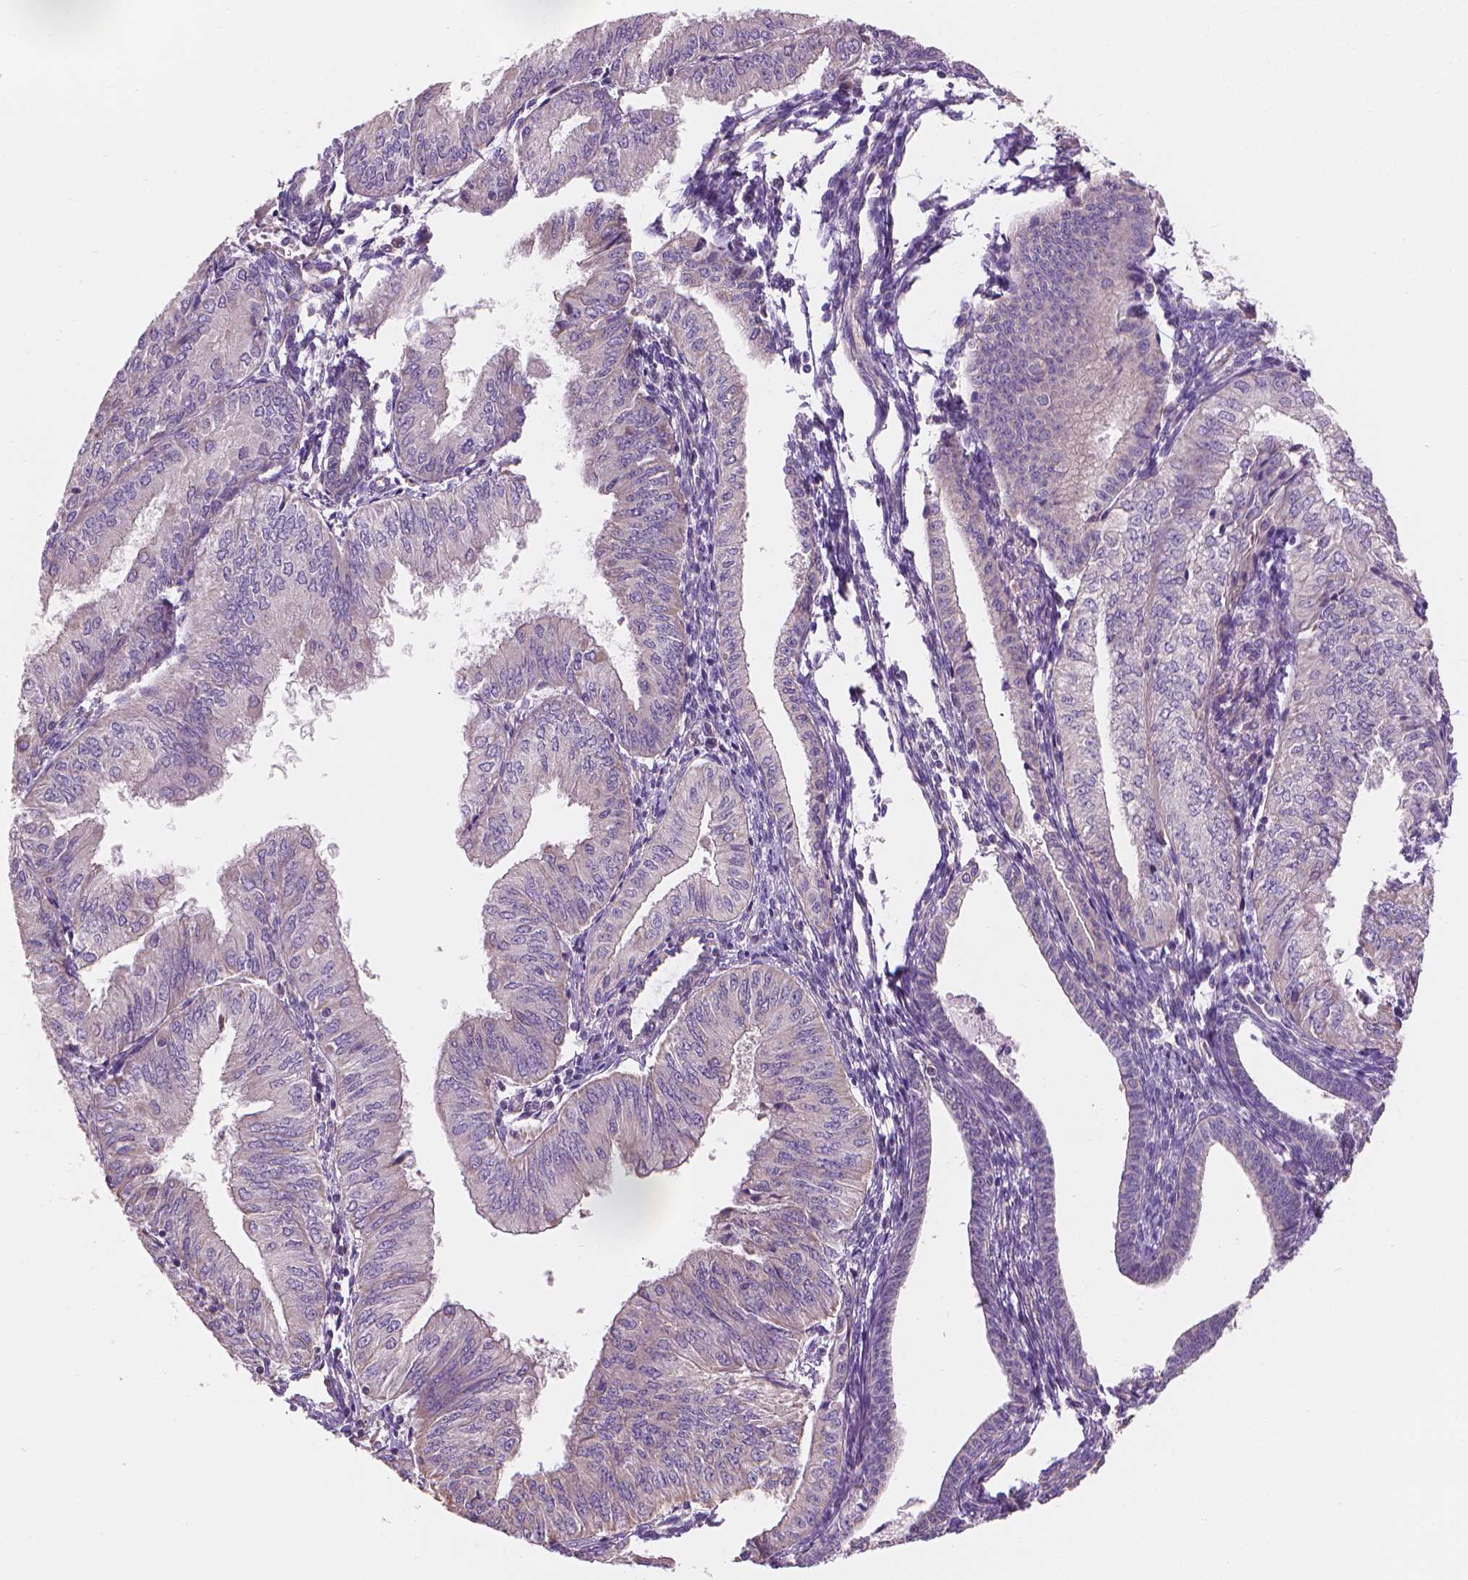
{"staining": {"intensity": "negative", "quantity": "none", "location": "none"}, "tissue": "endometrial cancer", "cell_type": "Tumor cells", "image_type": "cancer", "snomed": [{"axis": "morphology", "description": "Adenocarcinoma, NOS"}, {"axis": "topography", "description": "Endometrium"}], "caption": "This is an immunohistochemistry (IHC) photomicrograph of human endometrial cancer. There is no staining in tumor cells.", "gene": "TTC29", "patient": {"sex": "female", "age": 53}}